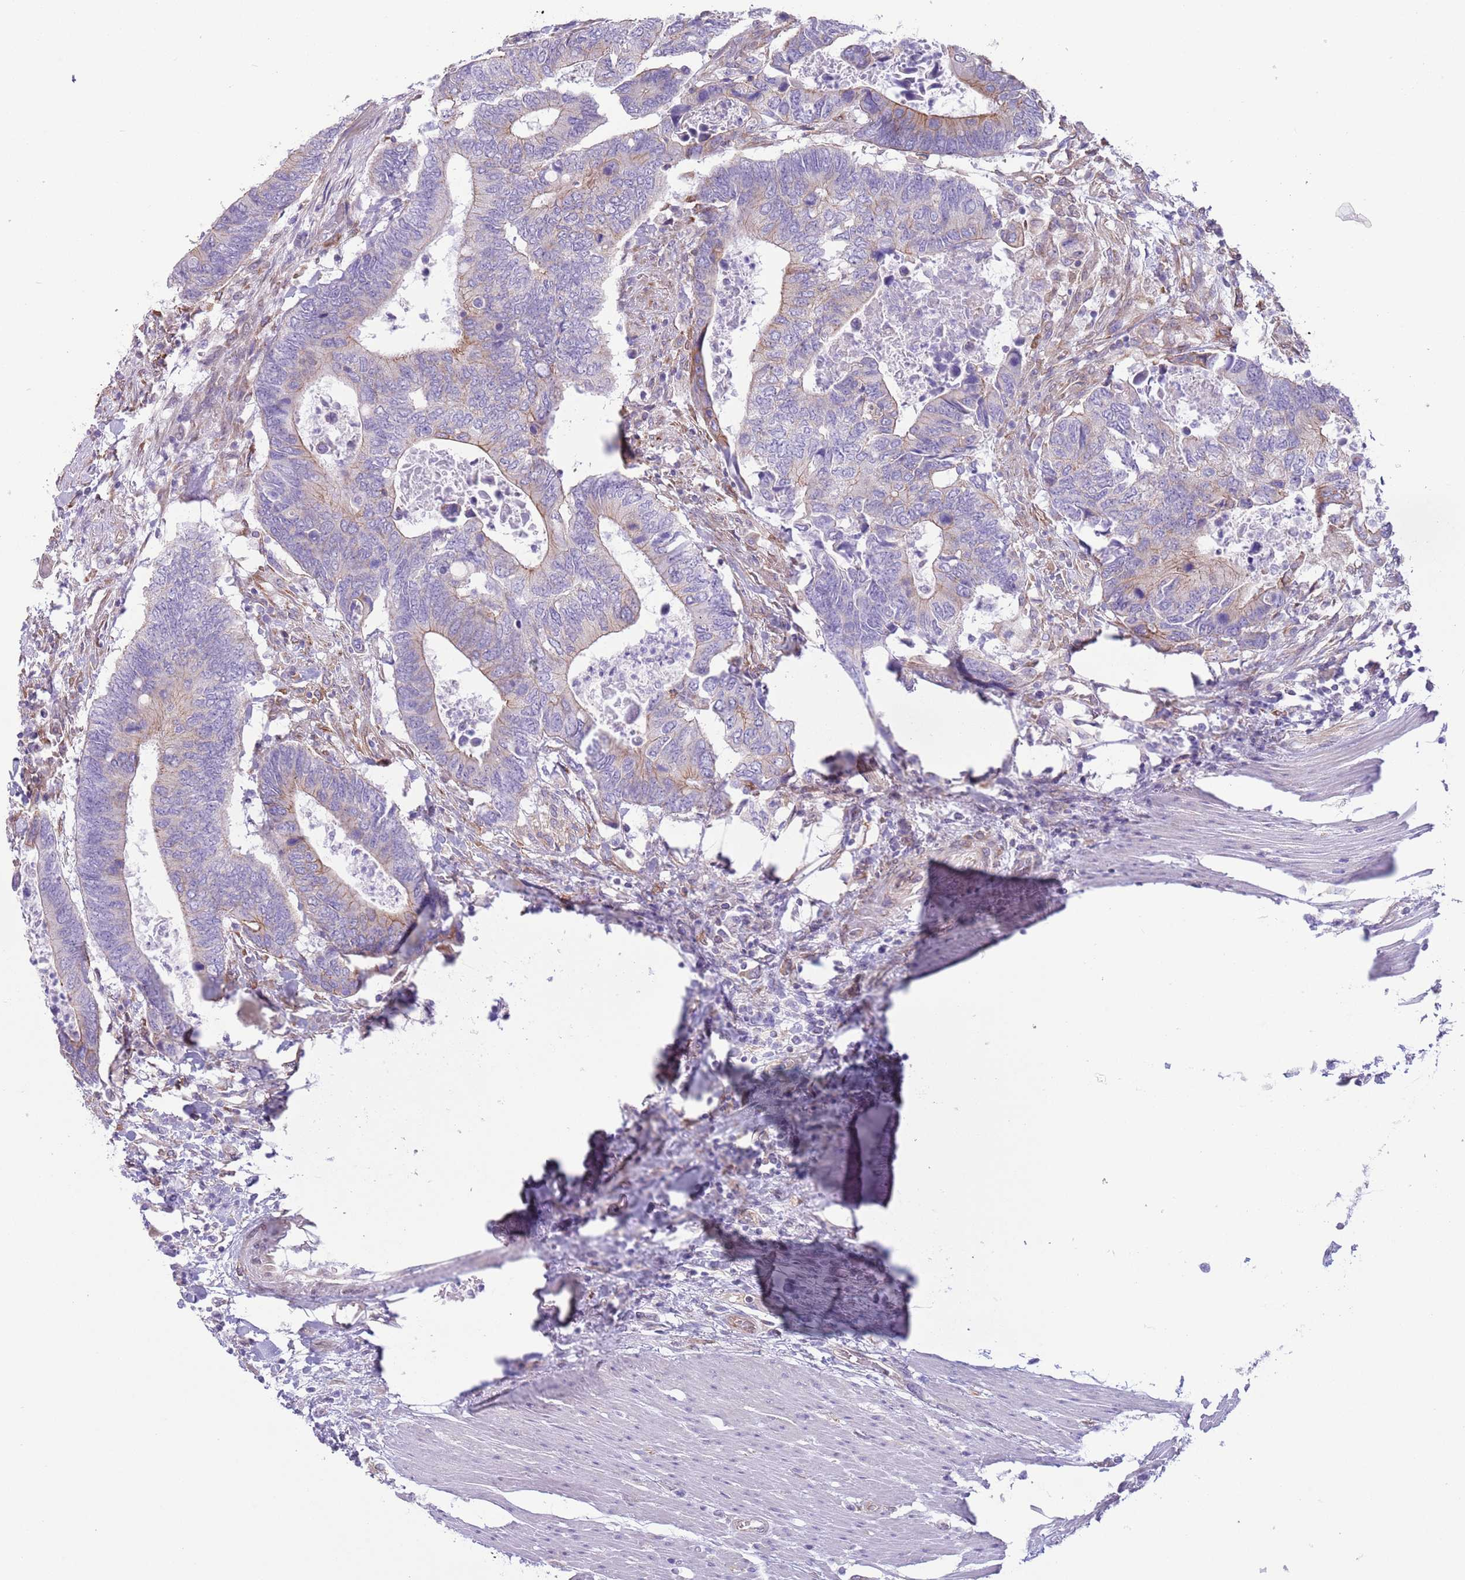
{"staining": {"intensity": "moderate", "quantity": "<25%", "location": "cytoplasmic/membranous"}, "tissue": "colorectal cancer", "cell_type": "Tumor cells", "image_type": "cancer", "snomed": [{"axis": "morphology", "description": "Adenocarcinoma, NOS"}, {"axis": "topography", "description": "Colon"}], "caption": "IHC histopathology image of human colorectal adenocarcinoma stained for a protein (brown), which exhibits low levels of moderate cytoplasmic/membranous staining in about <25% of tumor cells.", "gene": "RBP3", "patient": {"sex": "male", "age": 87}}